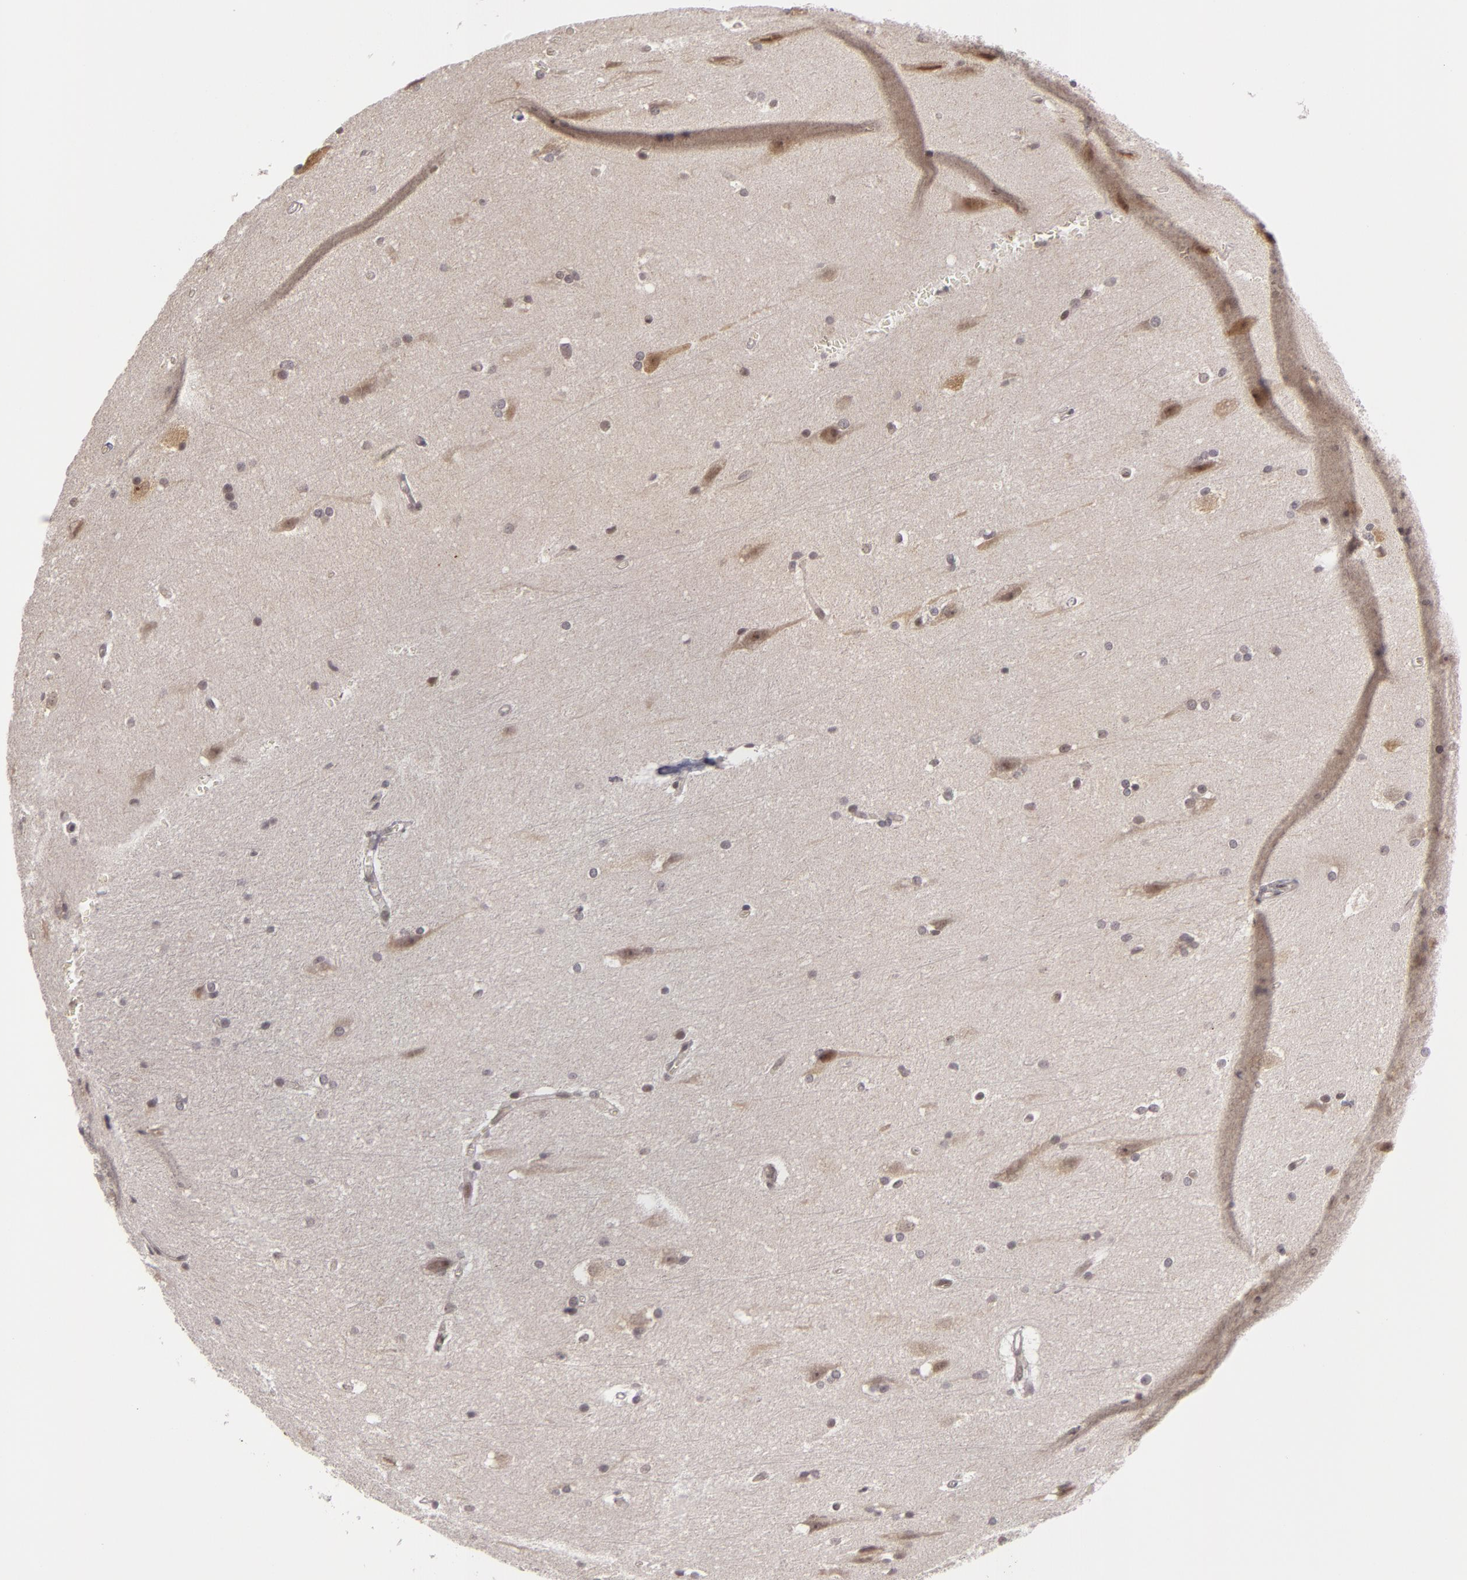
{"staining": {"intensity": "weak", "quantity": ">75%", "location": "nuclear"}, "tissue": "cerebral cortex", "cell_type": "Endothelial cells", "image_type": "normal", "snomed": [{"axis": "morphology", "description": "Normal tissue, NOS"}, {"axis": "topography", "description": "Cerebral cortex"}, {"axis": "topography", "description": "Hippocampus"}], "caption": "Cerebral cortex stained with immunohistochemistry (IHC) shows weak nuclear staining in approximately >75% of endothelial cells.", "gene": "ZNF133", "patient": {"sex": "female", "age": 19}}